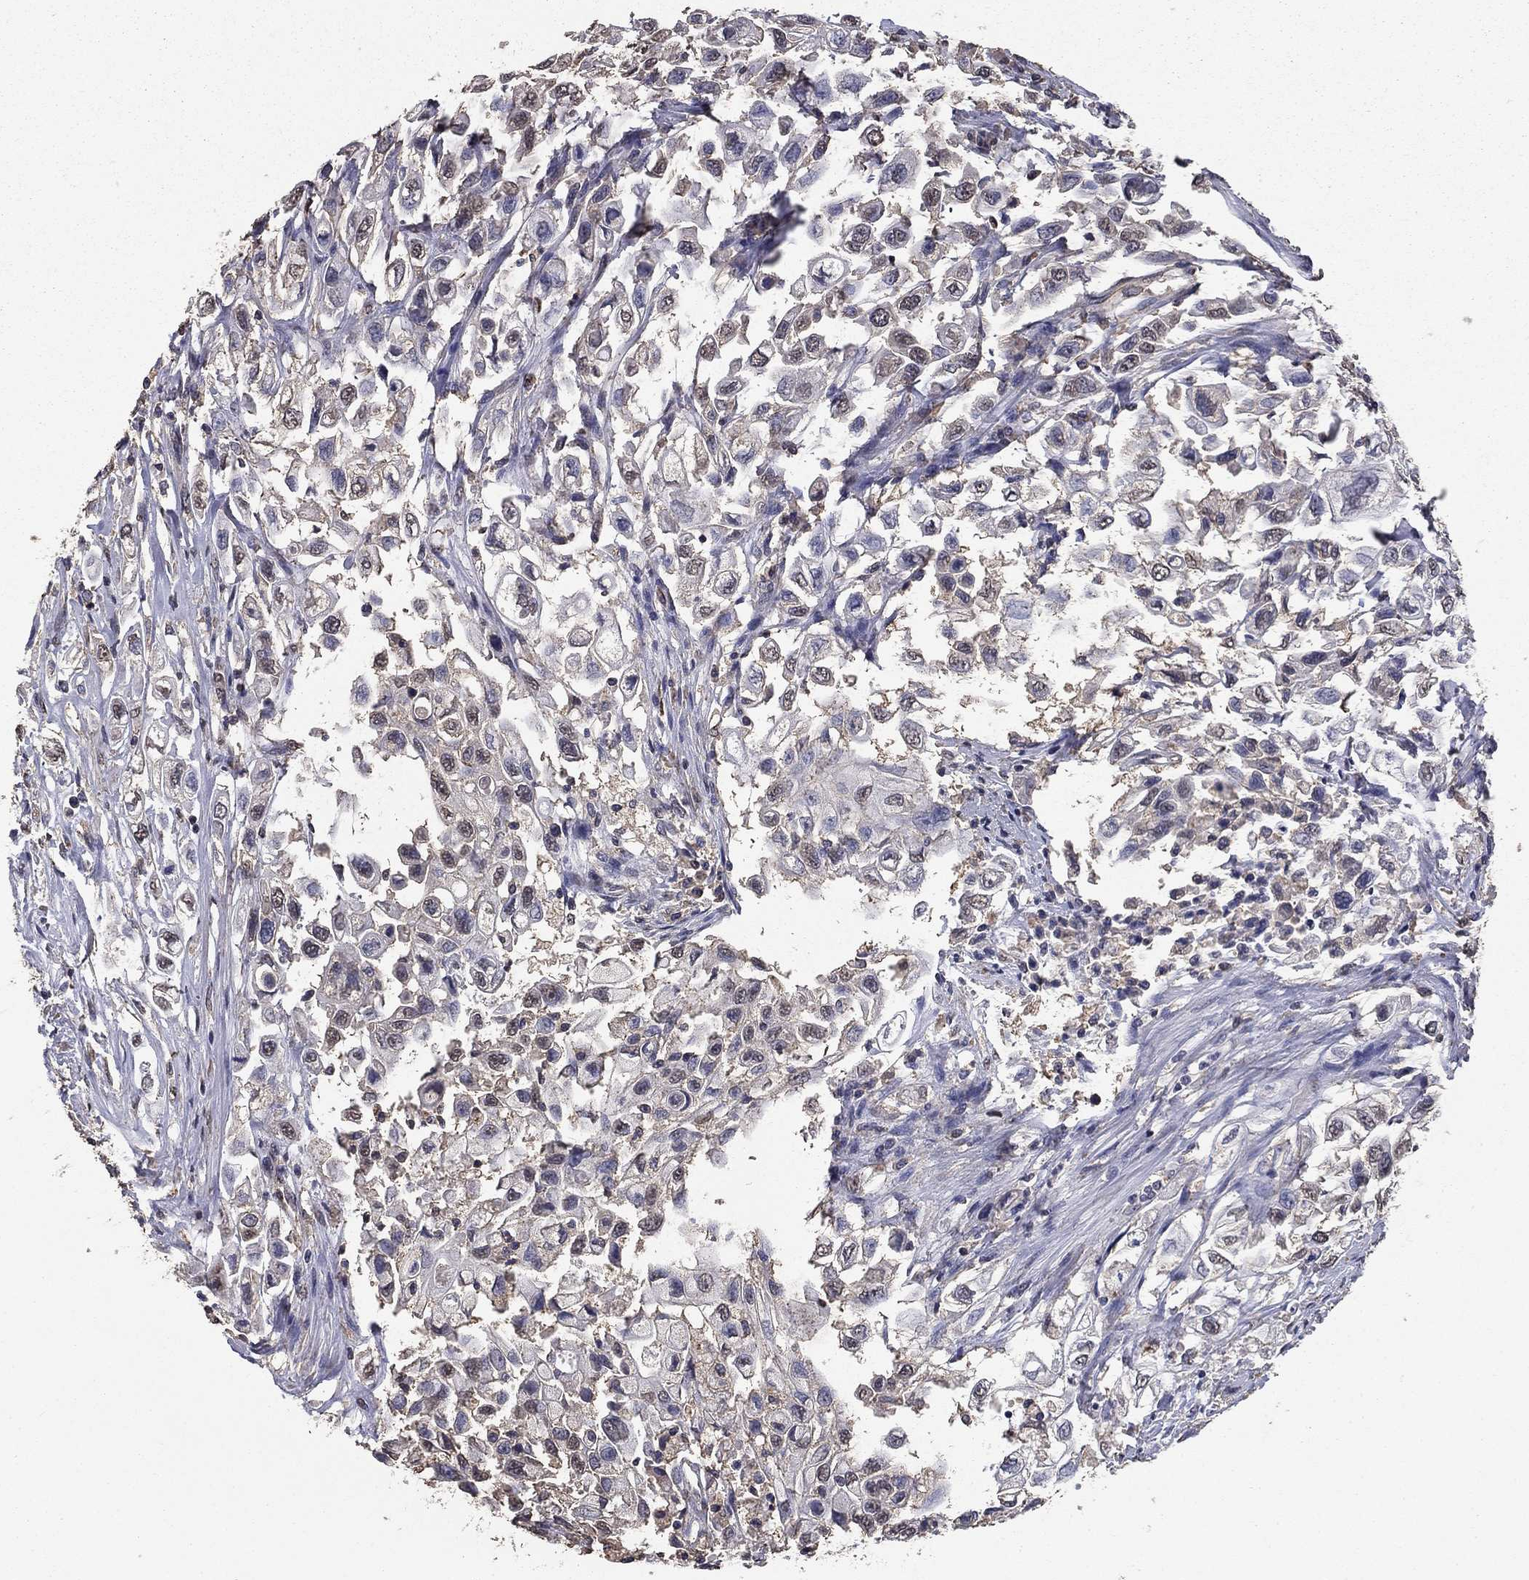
{"staining": {"intensity": "negative", "quantity": "none", "location": "none"}, "tissue": "urothelial cancer", "cell_type": "Tumor cells", "image_type": "cancer", "snomed": [{"axis": "morphology", "description": "Urothelial carcinoma, High grade"}, {"axis": "topography", "description": "Urinary bladder"}], "caption": "Immunohistochemistry micrograph of neoplastic tissue: human urothelial cancer stained with DAB displays no significant protein expression in tumor cells.", "gene": "MFAP3L", "patient": {"sex": "female", "age": 56}}